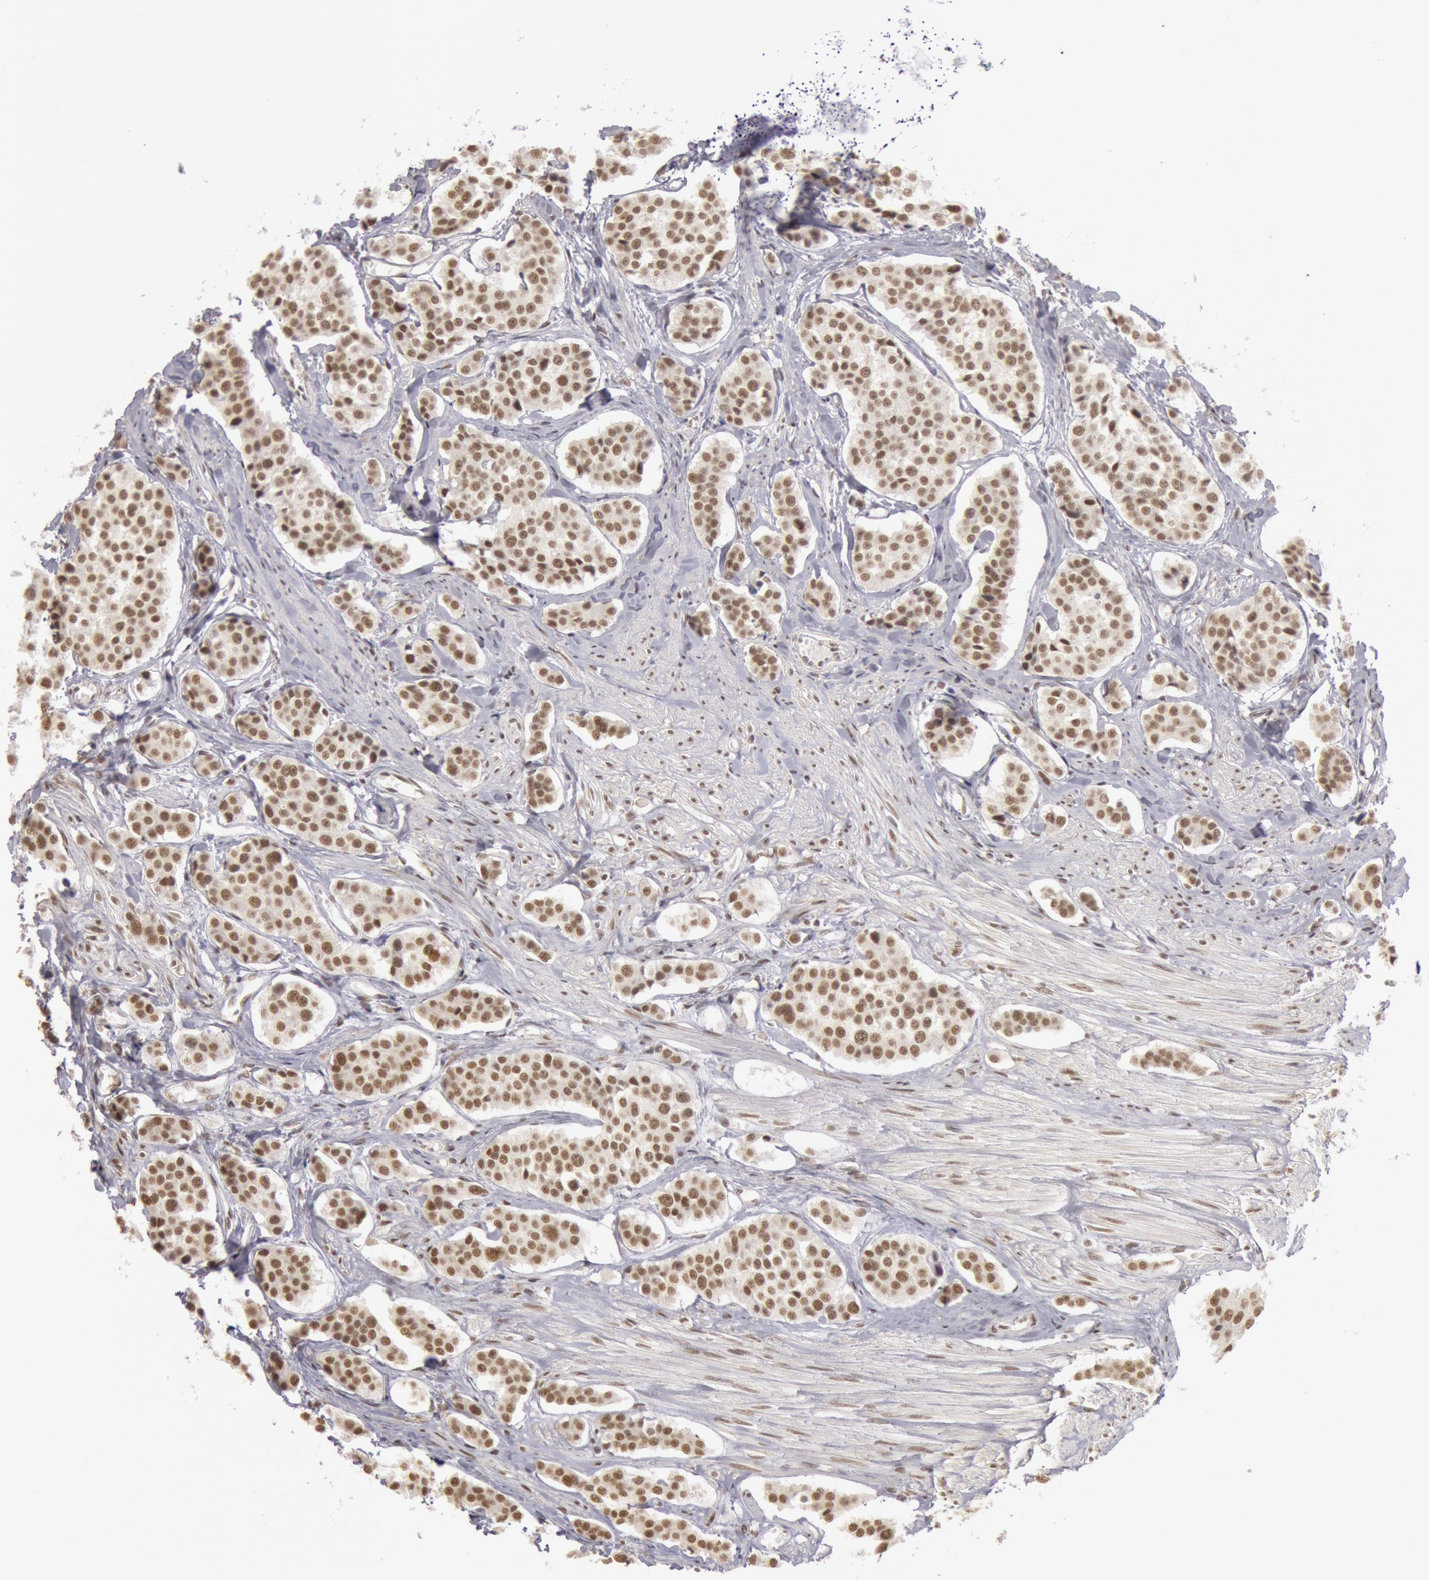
{"staining": {"intensity": "moderate", "quantity": ">75%", "location": "nuclear"}, "tissue": "carcinoid", "cell_type": "Tumor cells", "image_type": "cancer", "snomed": [{"axis": "morphology", "description": "Carcinoid, malignant, NOS"}, {"axis": "topography", "description": "Small intestine"}], "caption": "Protein staining exhibits moderate nuclear positivity in approximately >75% of tumor cells in carcinoid.", "gene": "ESS2", "patient": {"sex": "male", "age": 60}}